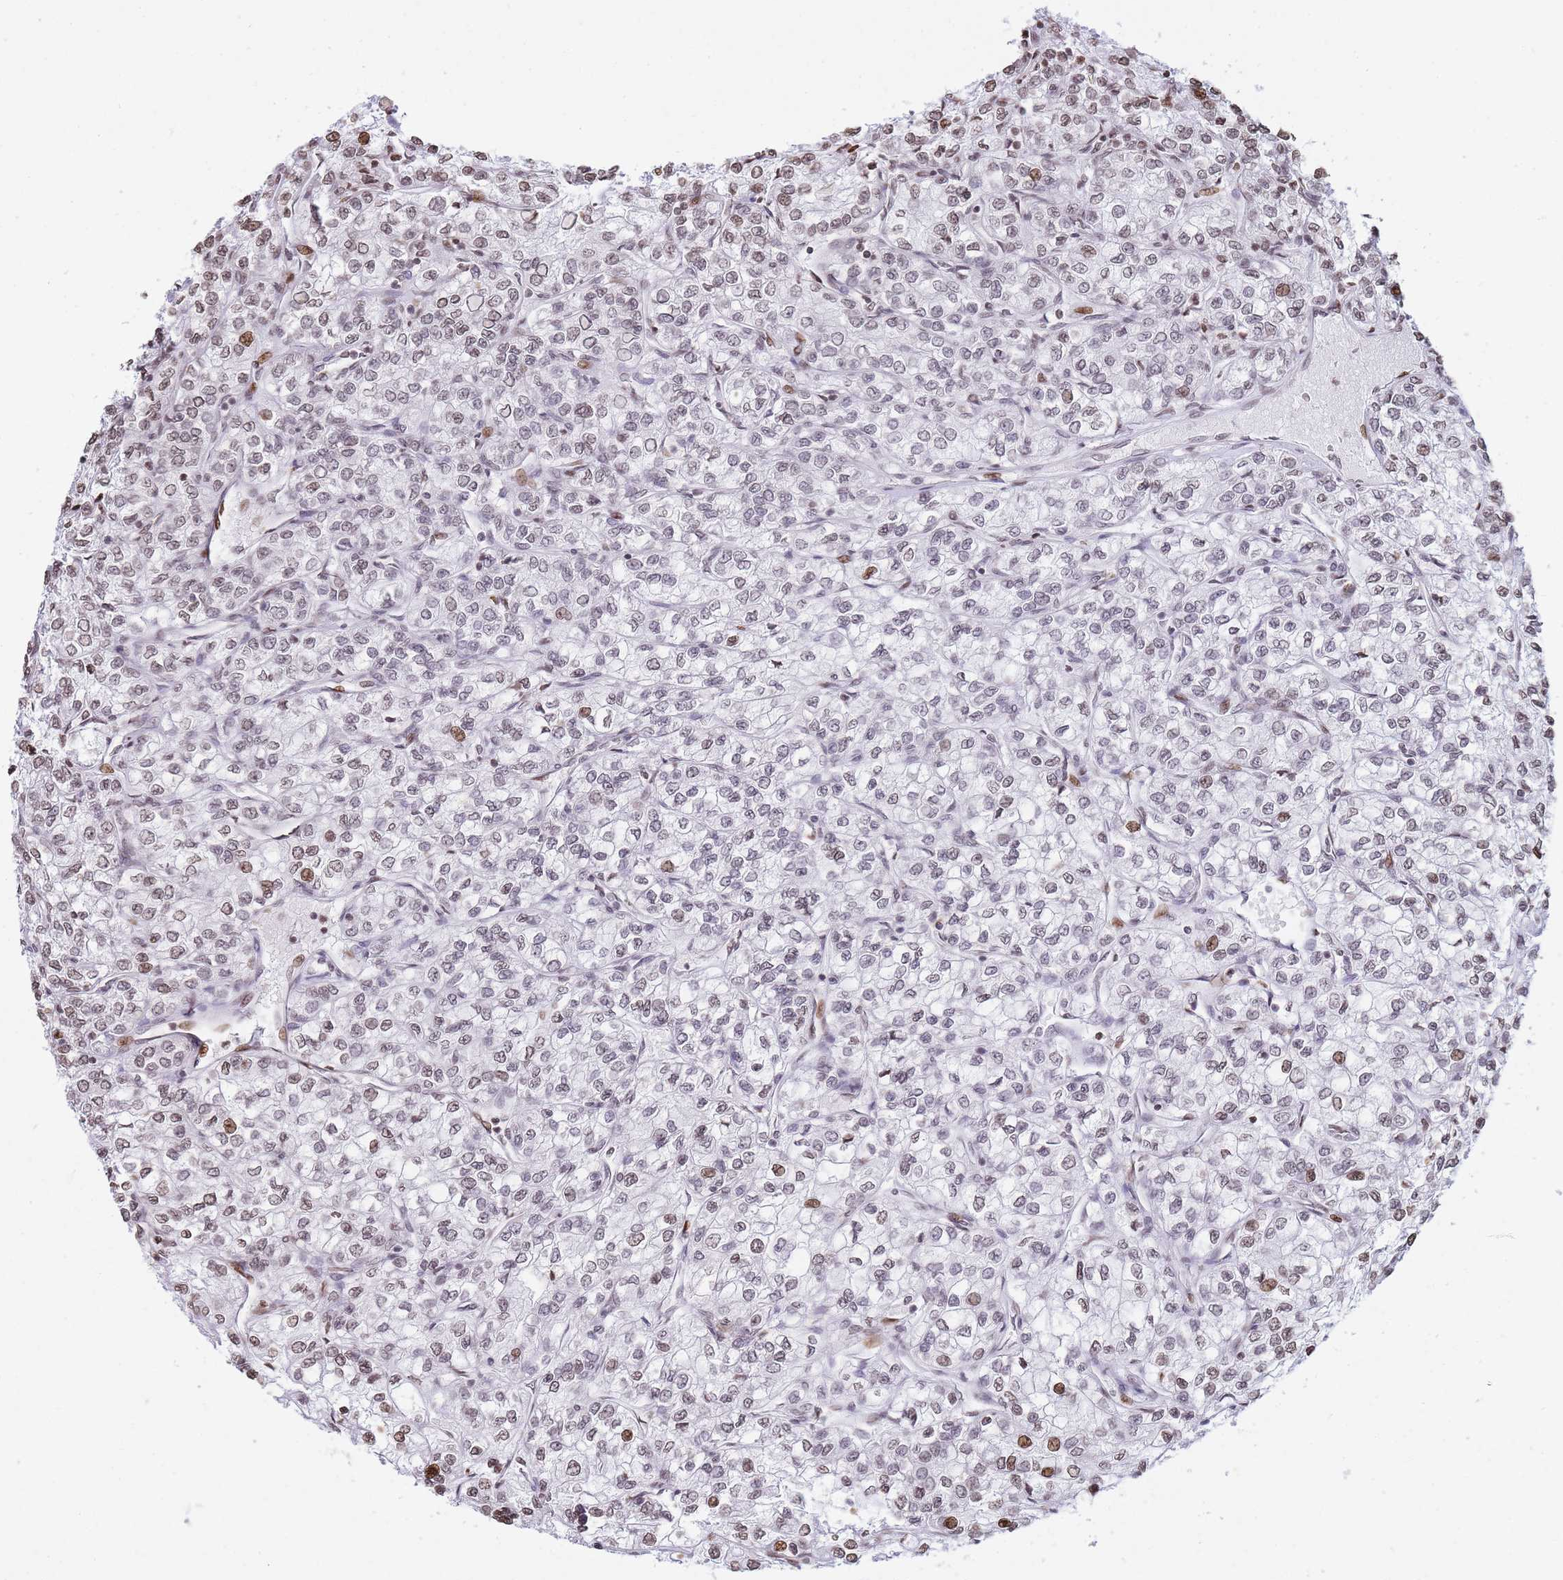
{"staining": {"intensity": "weak", "quantity": "25%-75%", "location": "nuclear"}, "tissue": "renal cancer", "cell_type": "Tumor cells", "image_type": "cancer", "snomed": [{"axis": "morphology", "description": "Adenocarcinoma, NOS"}, {"axis": "topography", "description": "Kidney"}], "caption": "A high-resolution image shows IHC staining of adenocarcinoma (renal), which demonstrates weak nuclear positivity in about 25%-75% of tumor cells.", "gene": "SHISAL1", "patient": {"sex": "male", "age": 80}}